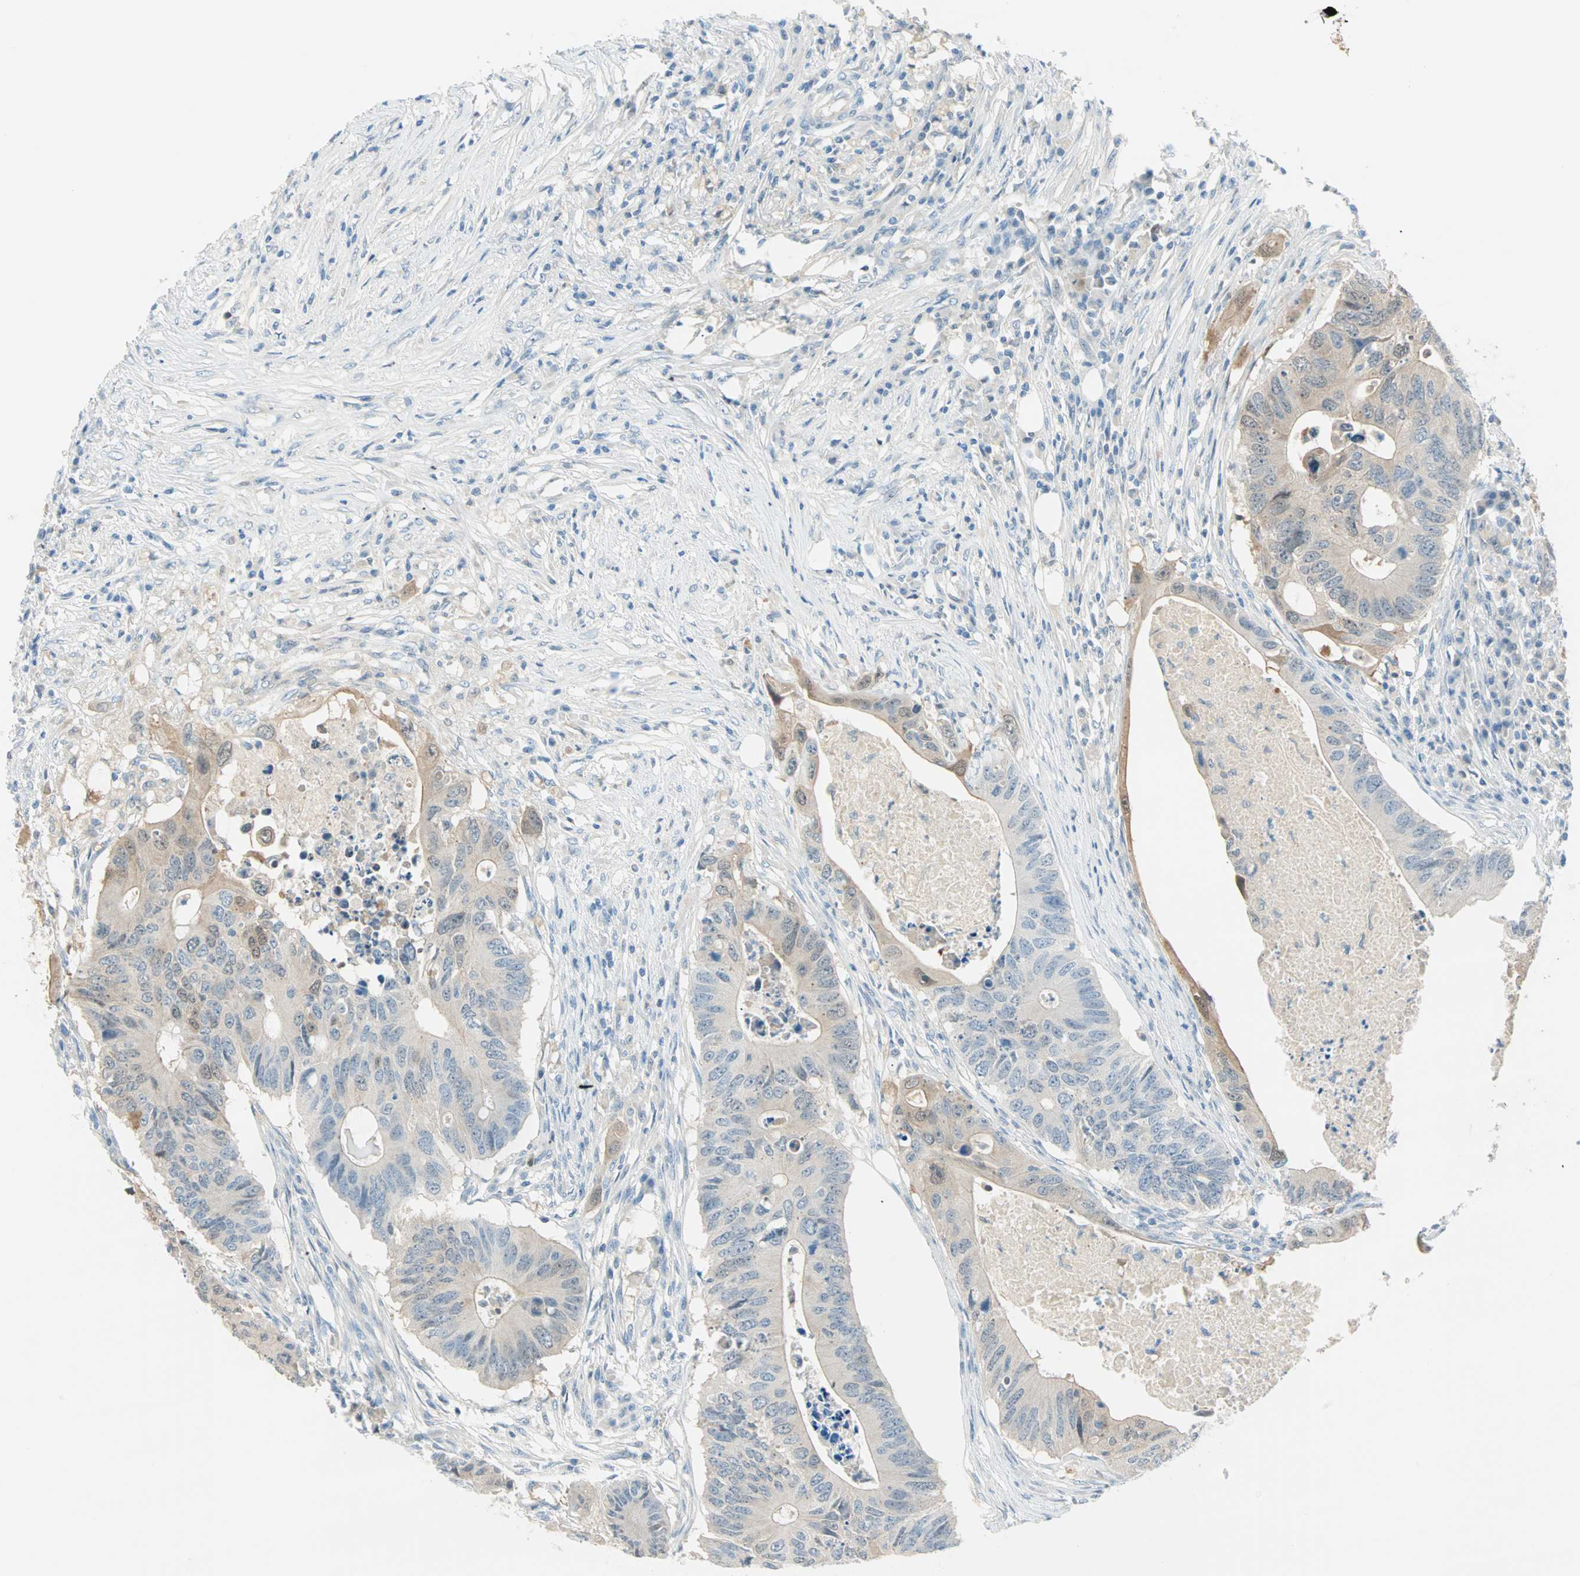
{"staining": {"intensity": "moderate", "quantity": "25%-75%", "location": "cytoplasmic/membranous,nuclear"}, "tissue": "colorectal cancer", "cell_type": "Tumor cells", "image_type": "cancer", "snomed": [{"axis": "morphology", "description": "Adenocarcinoma, NOS"}, {"axis": "topography", "description": "Colon"}], "caption": "Moderate cytoplasmic/membranous and nuclear expression is appreciated in approximately 25%-75% of tumor cells in colorectal cancer (adenocarcinoma).", "gene": "S100A1", "patient": {"sex": "male", "age": 71}}